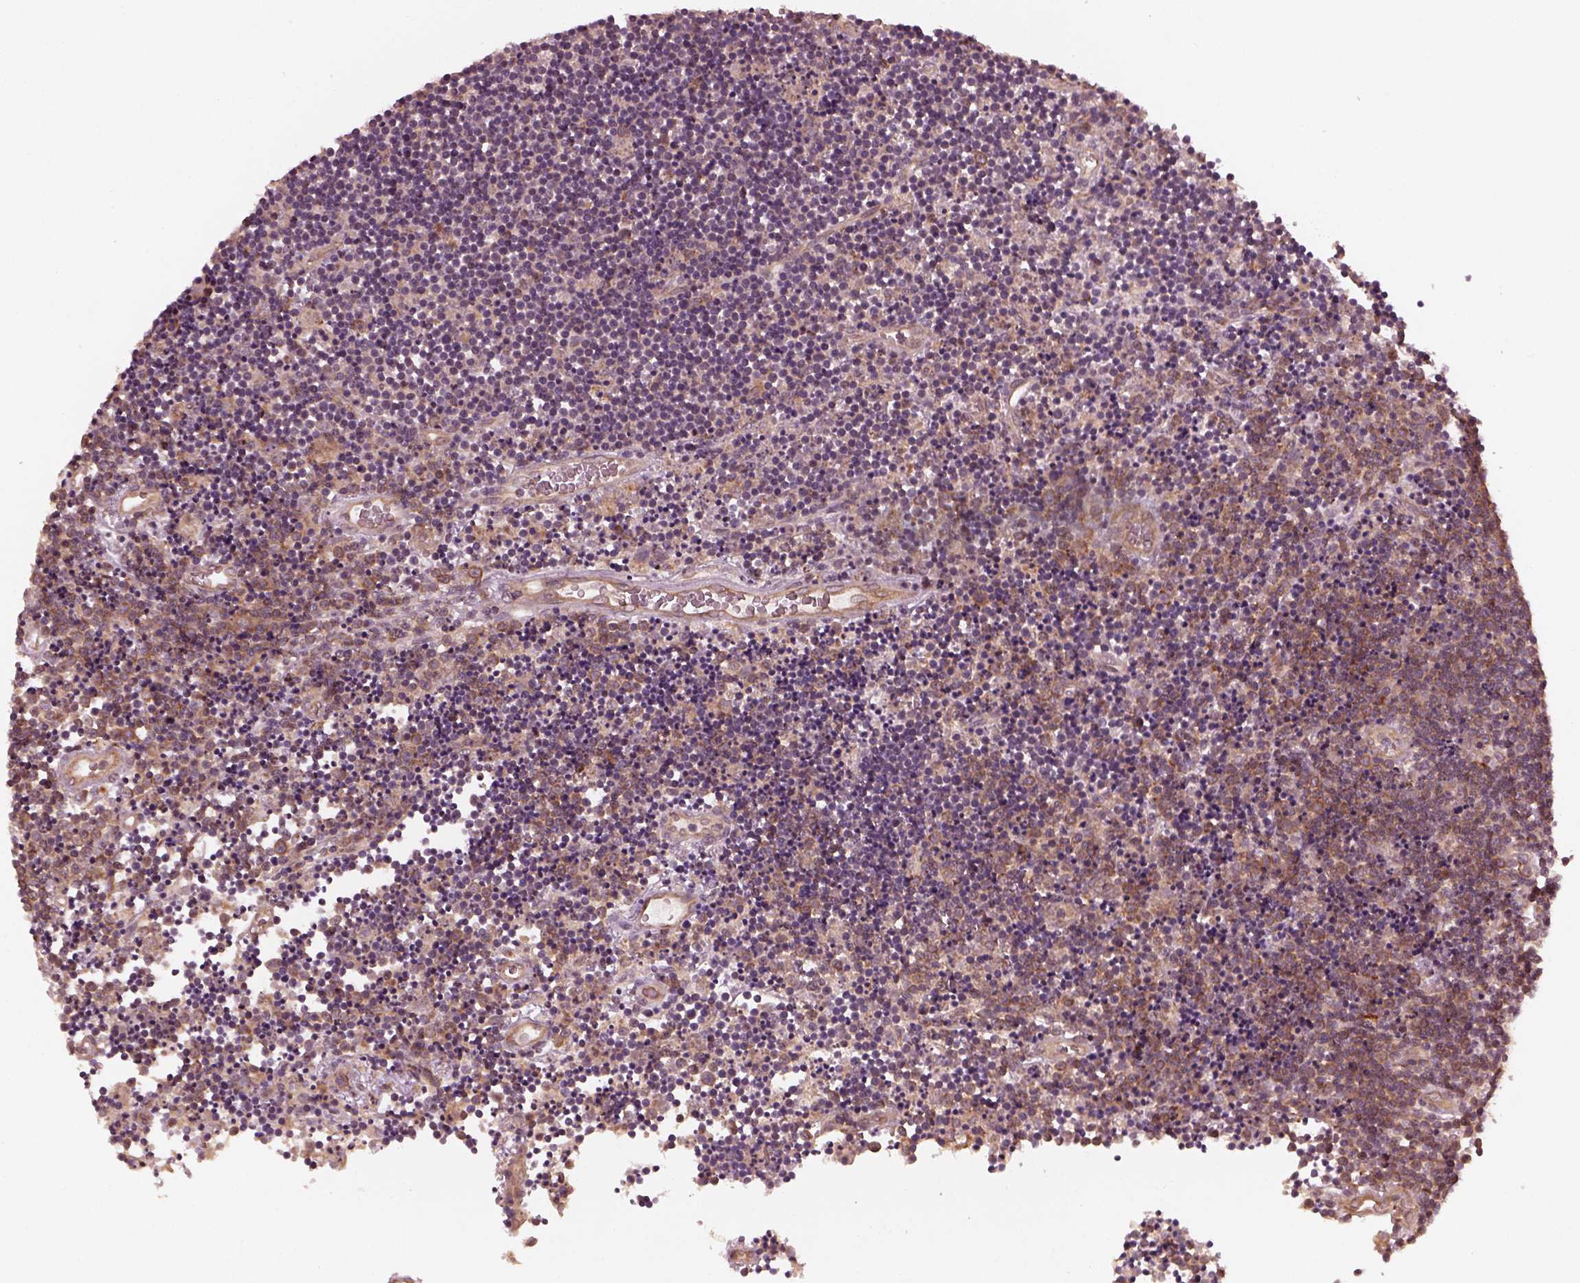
{"staining": {"intensity": "moderate", "quantity": "<25%", "location": "cytoplasmic/membranous"}, "tissue": "lymphoma", "cell_type": "Tumor cells", "image_type": "cancer", "snomed": [{"axis": "morphology", "description": "Malignant lymphoma, non-Hodgkin's type, Low grade"}, {"axis": "topography", "description": "Brain"}], "caption": "Immunohistochemistry of lymphoma shows low levels of moderate cytoplasmic/membranous positivity in approximately <25% of tumor cells.", "gene": "FAF2", "patient": {"sex": "female", "age": 66}}